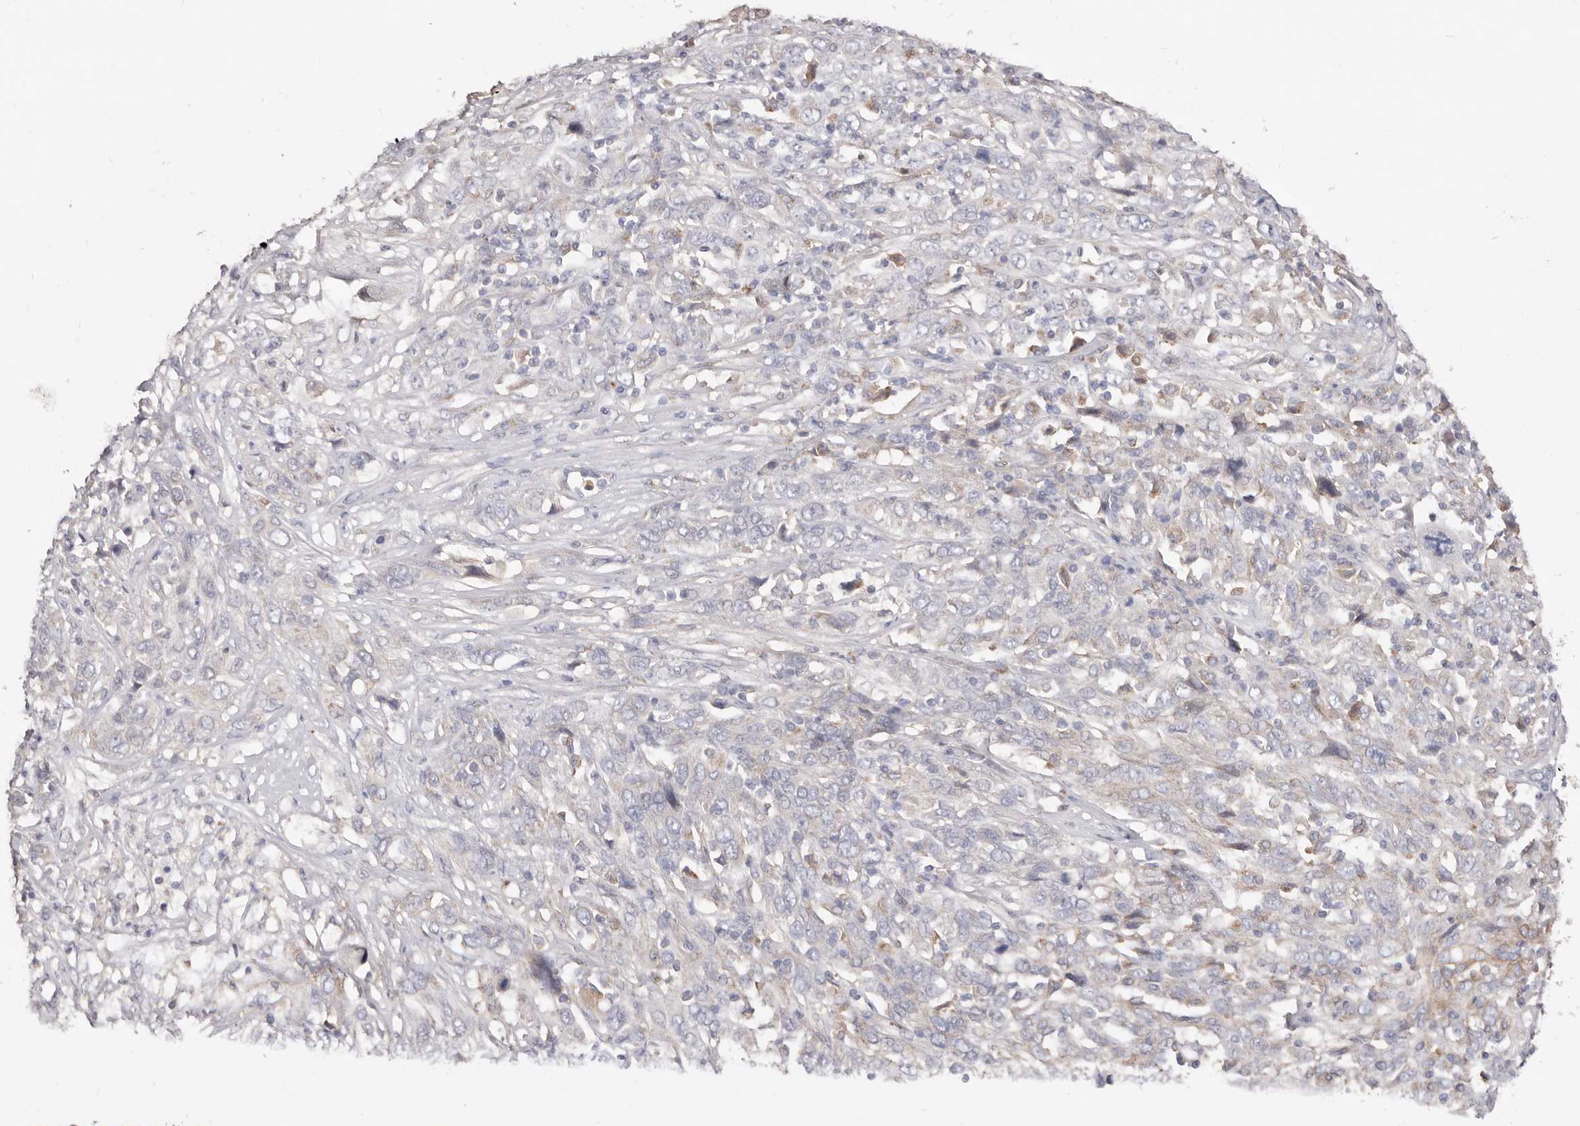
{"staining": {"intensity": "negative", "quantity": "none", "location": "none"}, "tissue": "cervical cancer", "cell_type": "Tumor cells", "image_type": "cancer", "snomed": [{"axis": "morphology", "description": "Squamous cell carcinoma, NOS"}, {"axis": "topography", "description": "Cervix"}], "caption": "Immunohistochemical staining of human squamous cell carcinoma (cervical) reveals no significant positivity in tumor cells.", "gene": "LRRC25", "patient": {"sex": "female", "age": 46}}